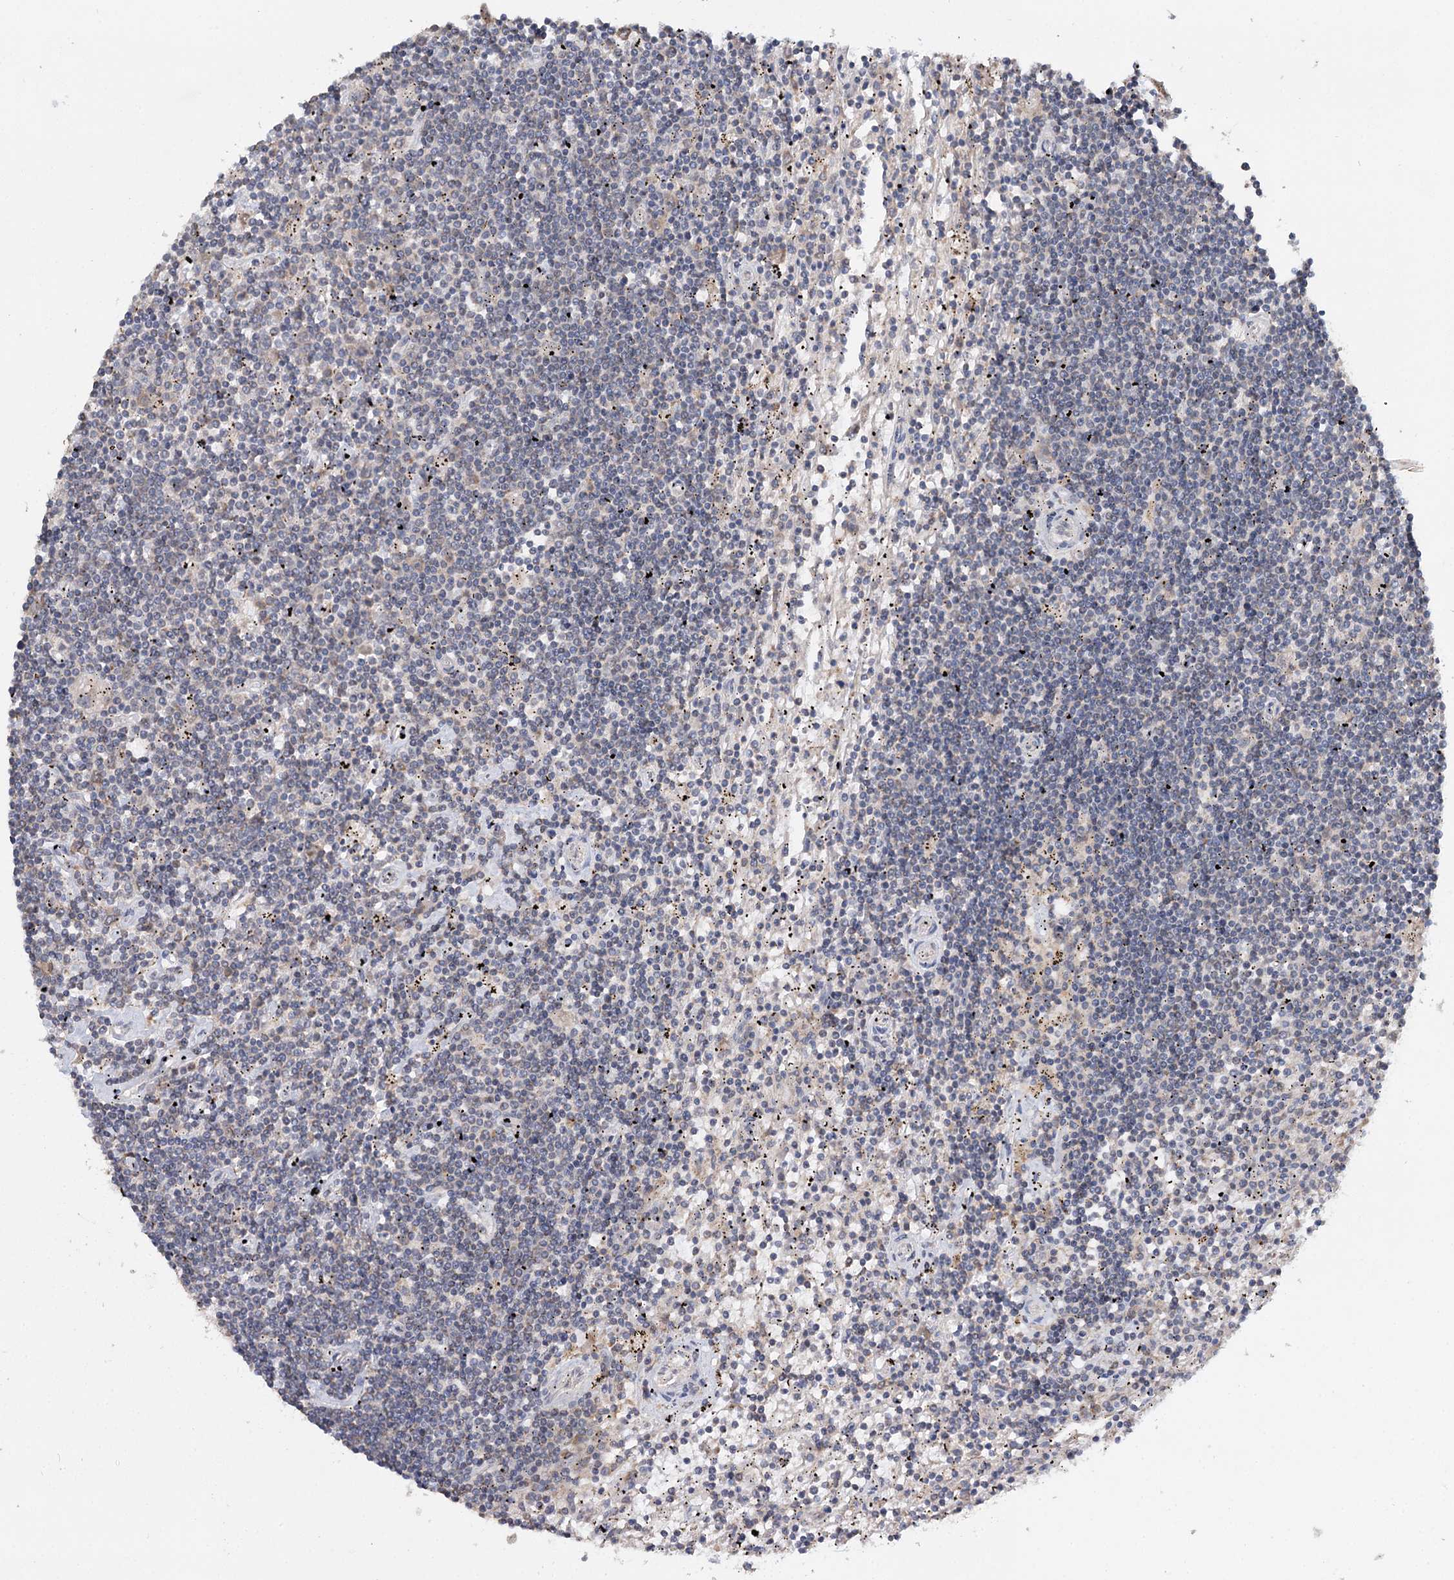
{"staining": {"intensity": "negative", "quantity": "none", "location": "none"}, "tissue": "lymphoma", "cell_type": "Tumor cells", "image_type": "cancer", "snomed": [{"axis": "morphology", "description": "Malignant lymphoma, non-Hodgkin's type, Low grade"}, {"axis": "topography", "description": "Spleen"}], "caption": "Tumor cells are negative for brown protein staining in lymphoma.", "gene": "PIK3CB", "patient": {"sex": "male", "age": 76}}